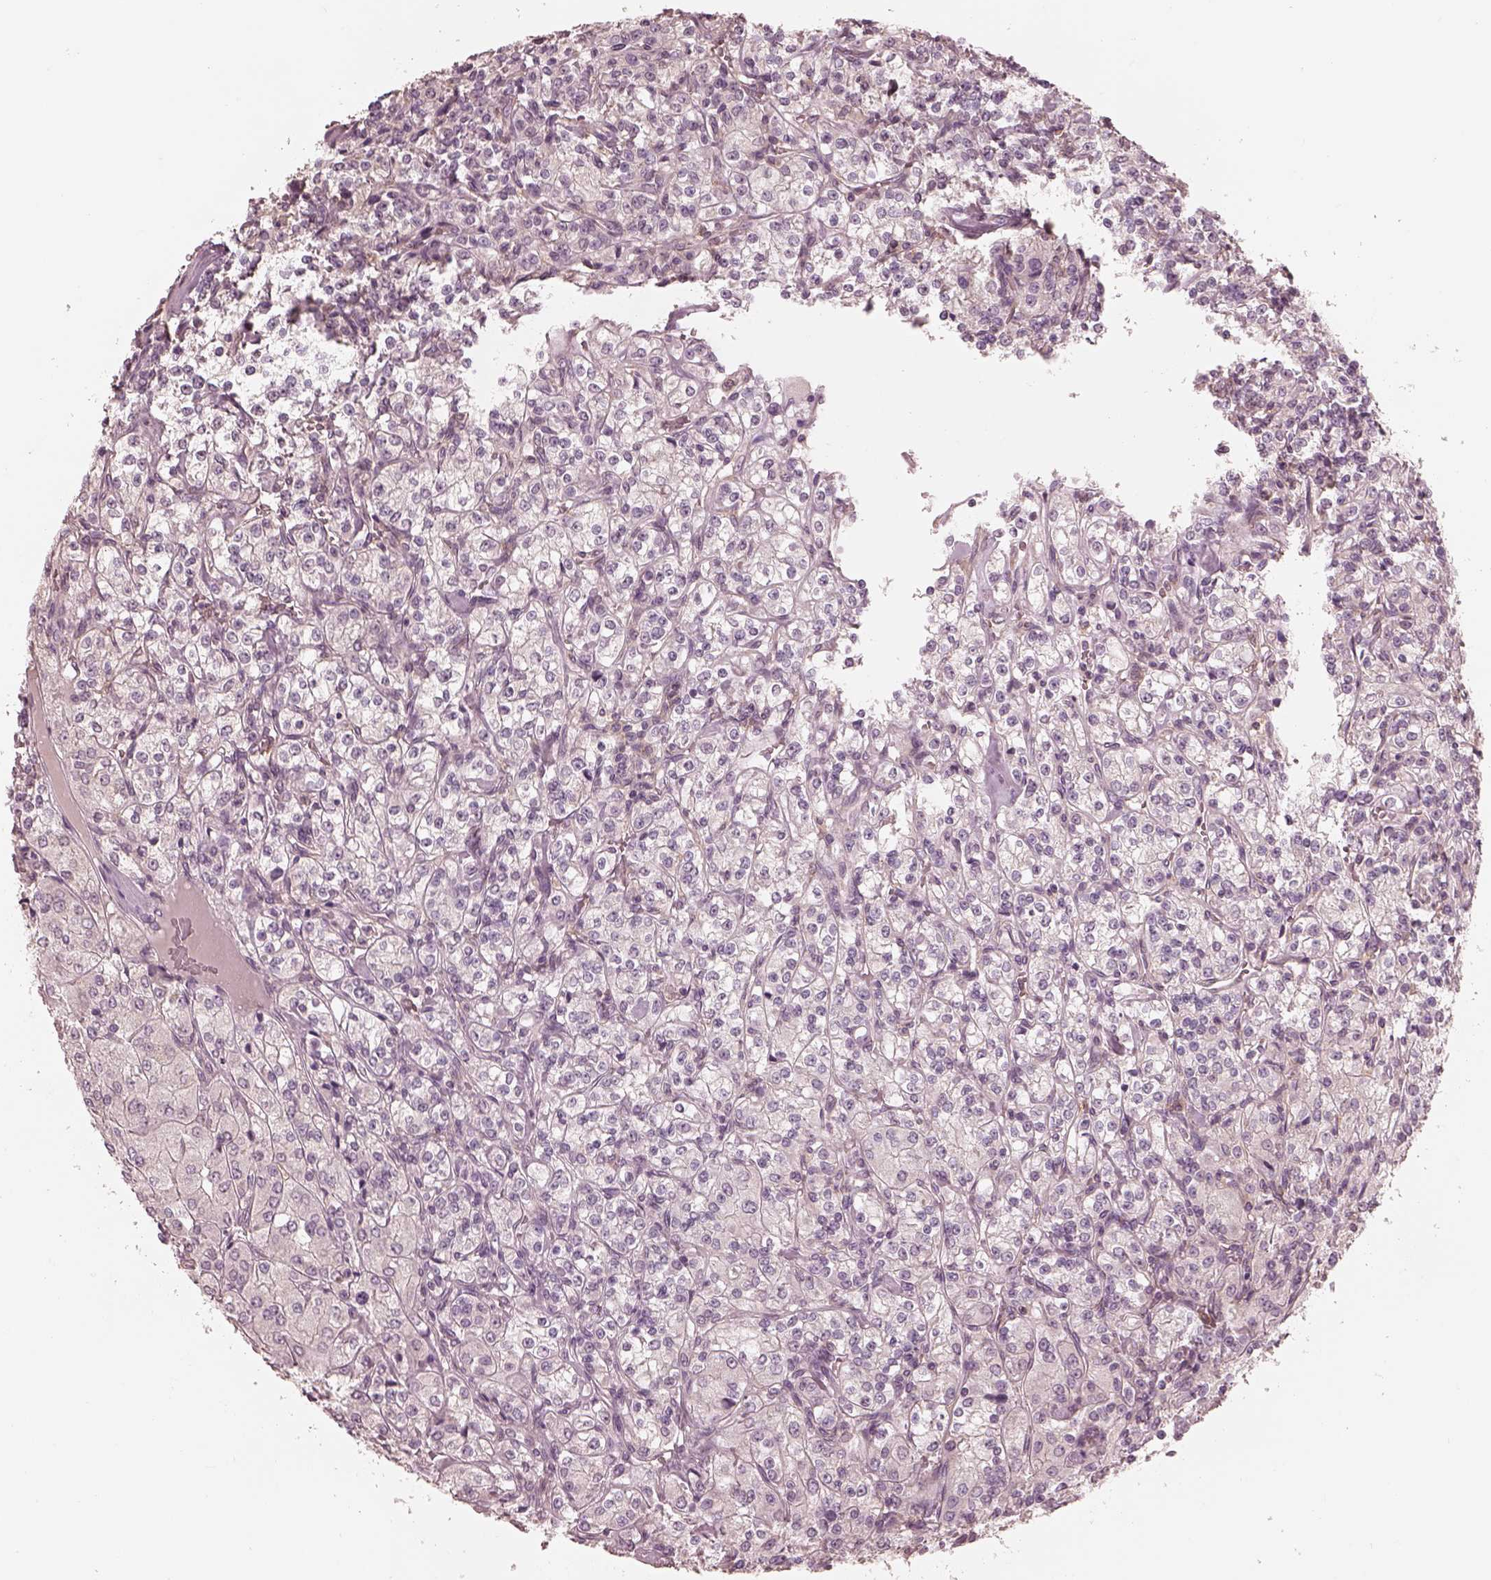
{"staining": {"intensity": "negative", "quantity": "none", "location": "none"}, "tissue": "renal cancer", "cell_type": "Tumor cells", "image_type": "cancer", "snomed": [{"axis": "morphology", "description": "Adenocarcinoma, NOS"}, {"axis": "topography", "description": "Kidney"}], "caption": "An image of renal cancer stained for a protein demonstrates no brown staining in tumor cells. (DAB (3,3'-diaminobenzidine) IHC visualized using brightfield microscopy, high magnification).", "gene": "PRKACG", "patient": {"sex": "male", "age": 77}}